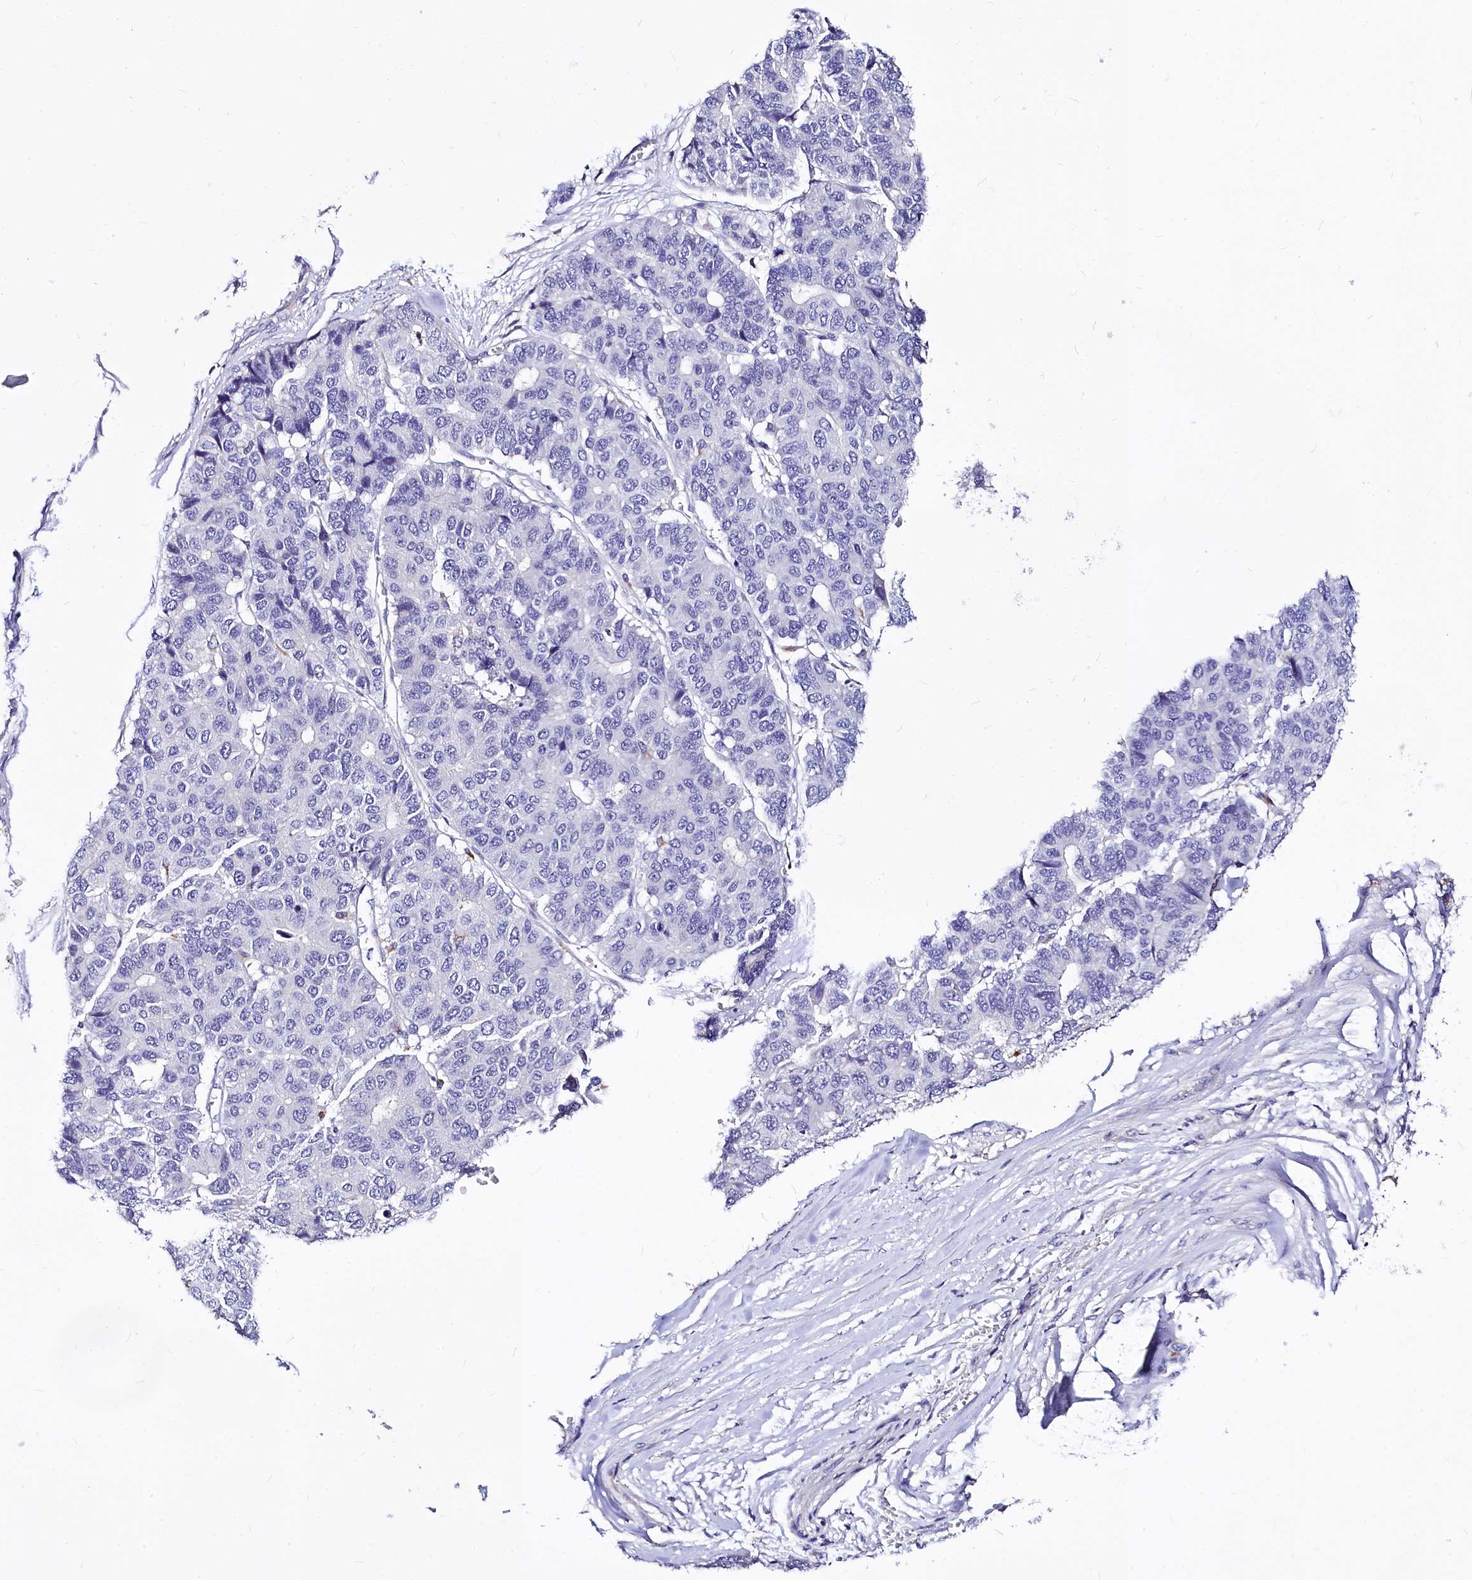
{"staining": {"intensity": "negative", "quantity": "none", "location": "none"}, "tissue": "pancreatic cancer", "cell_type": "Tumor cells", "image_type": "cancer", "snomed": [{"axis": "morphology", "description": "Adenocarcinoma, NOS"}, {"axis": "topography", "description": "Pancreas"}], "caption": "IHC photomicrograph of human pancreatic adenocarcinoma stained for a protein (brown), which displays no expression in tumor cells. (DAB (3,3'-diaminobenzidine) immunohistochemistry, high magnification).", "gene": "ATG101", "patient": {"sex": "male", "age": 50}}